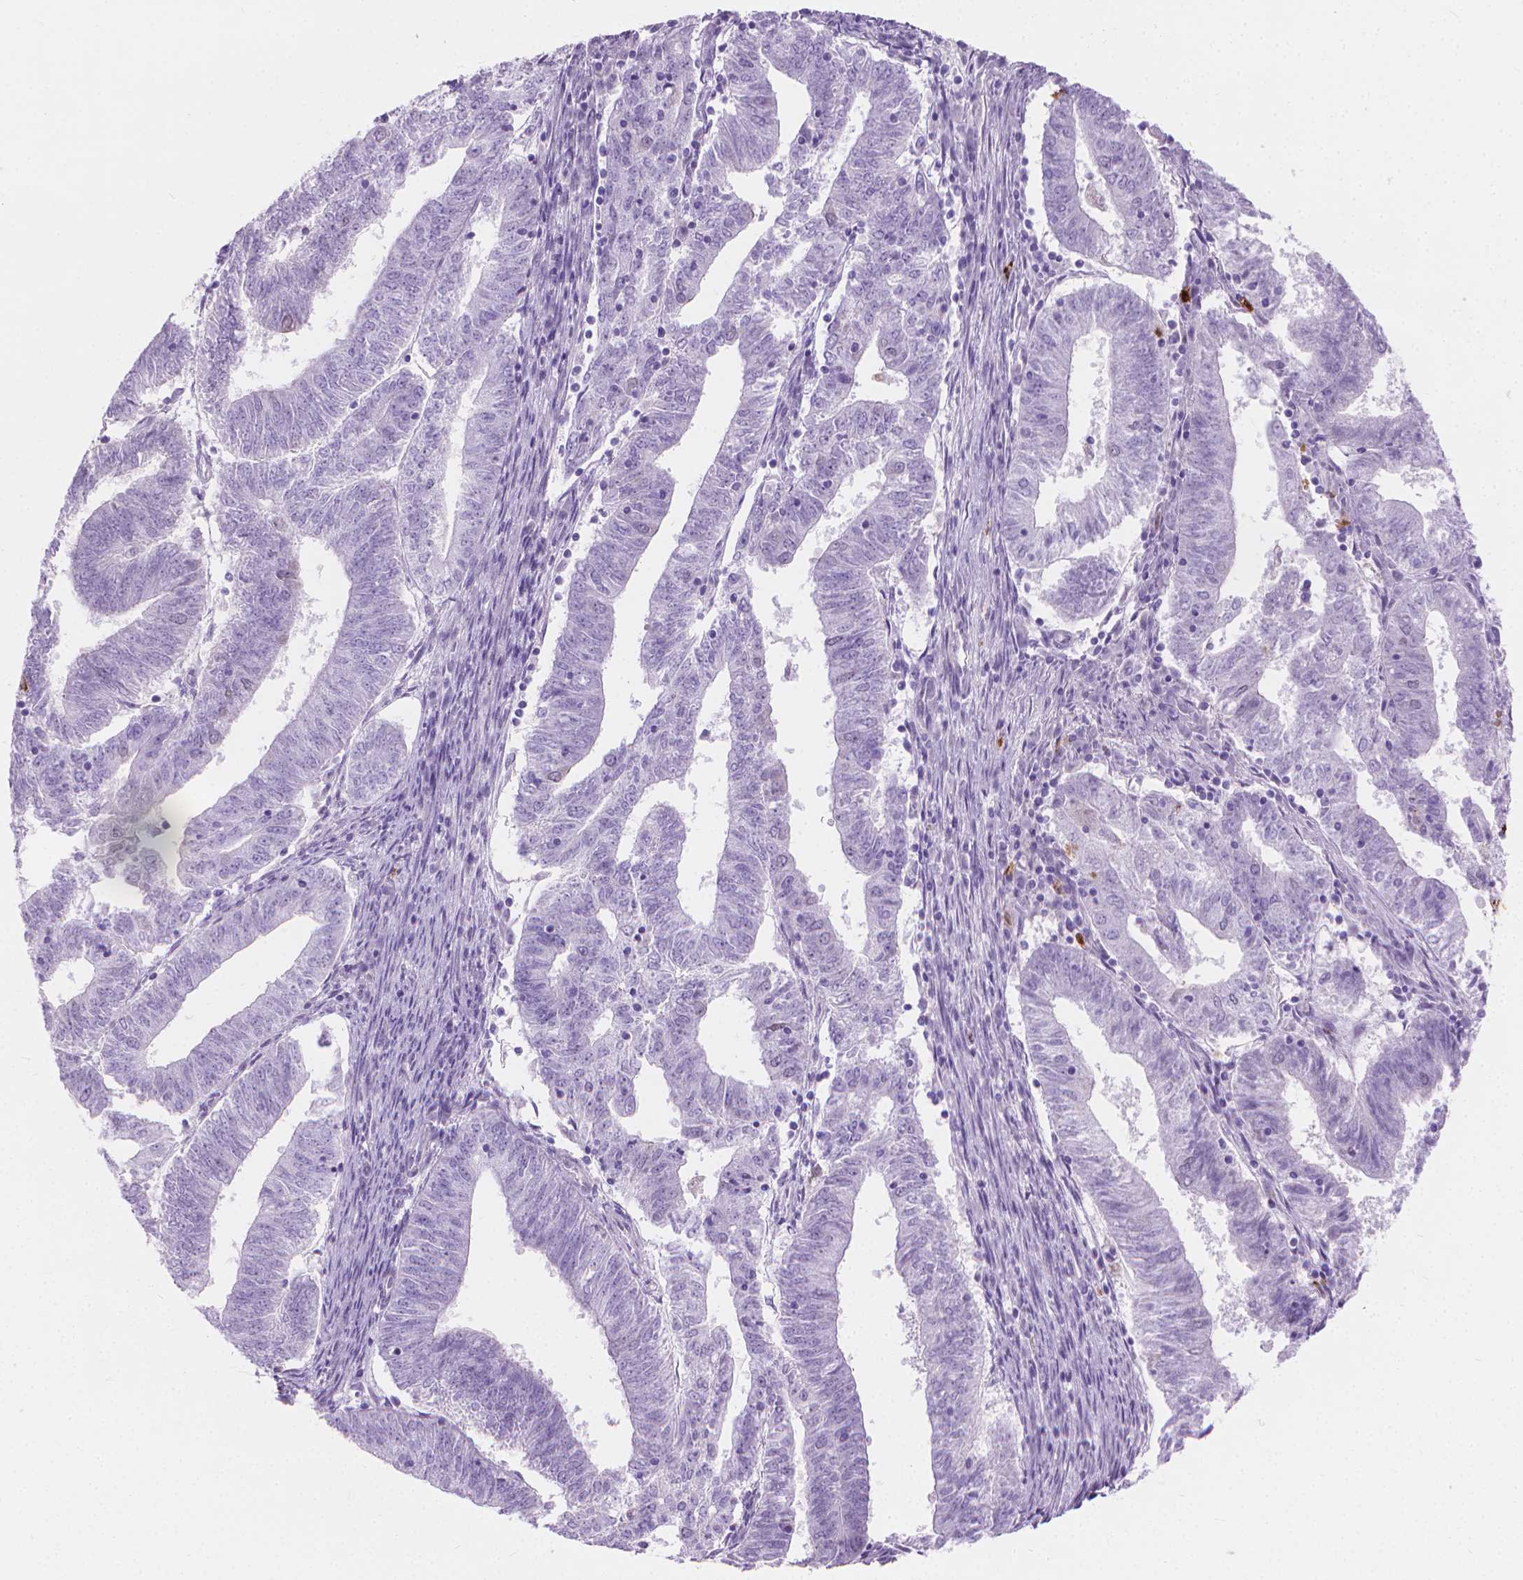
{"staining": {"intensity": "negative", "quantity": "none", "location": "none"}, "tissue": "endometrial cancer", "cell_type": "Tumor cells", "image_type": "cancer", "snomed": [{"axis": "morphology", "description": "Adenocarcinoma, NOS"}, {"axis": "topography", "description": "Endometrium"}], "caption": "Immunohistochemistry (IHC) histopathology image of neoplastic tissue: adenocarcinoma (endometrial) stained with DAB demonstrates no significant protein staining in tumor cells. (IHC, brightfield microscopy, high magnification).", "gene": "CFAP52", "patient": {"sex": "female", "age": 82}}